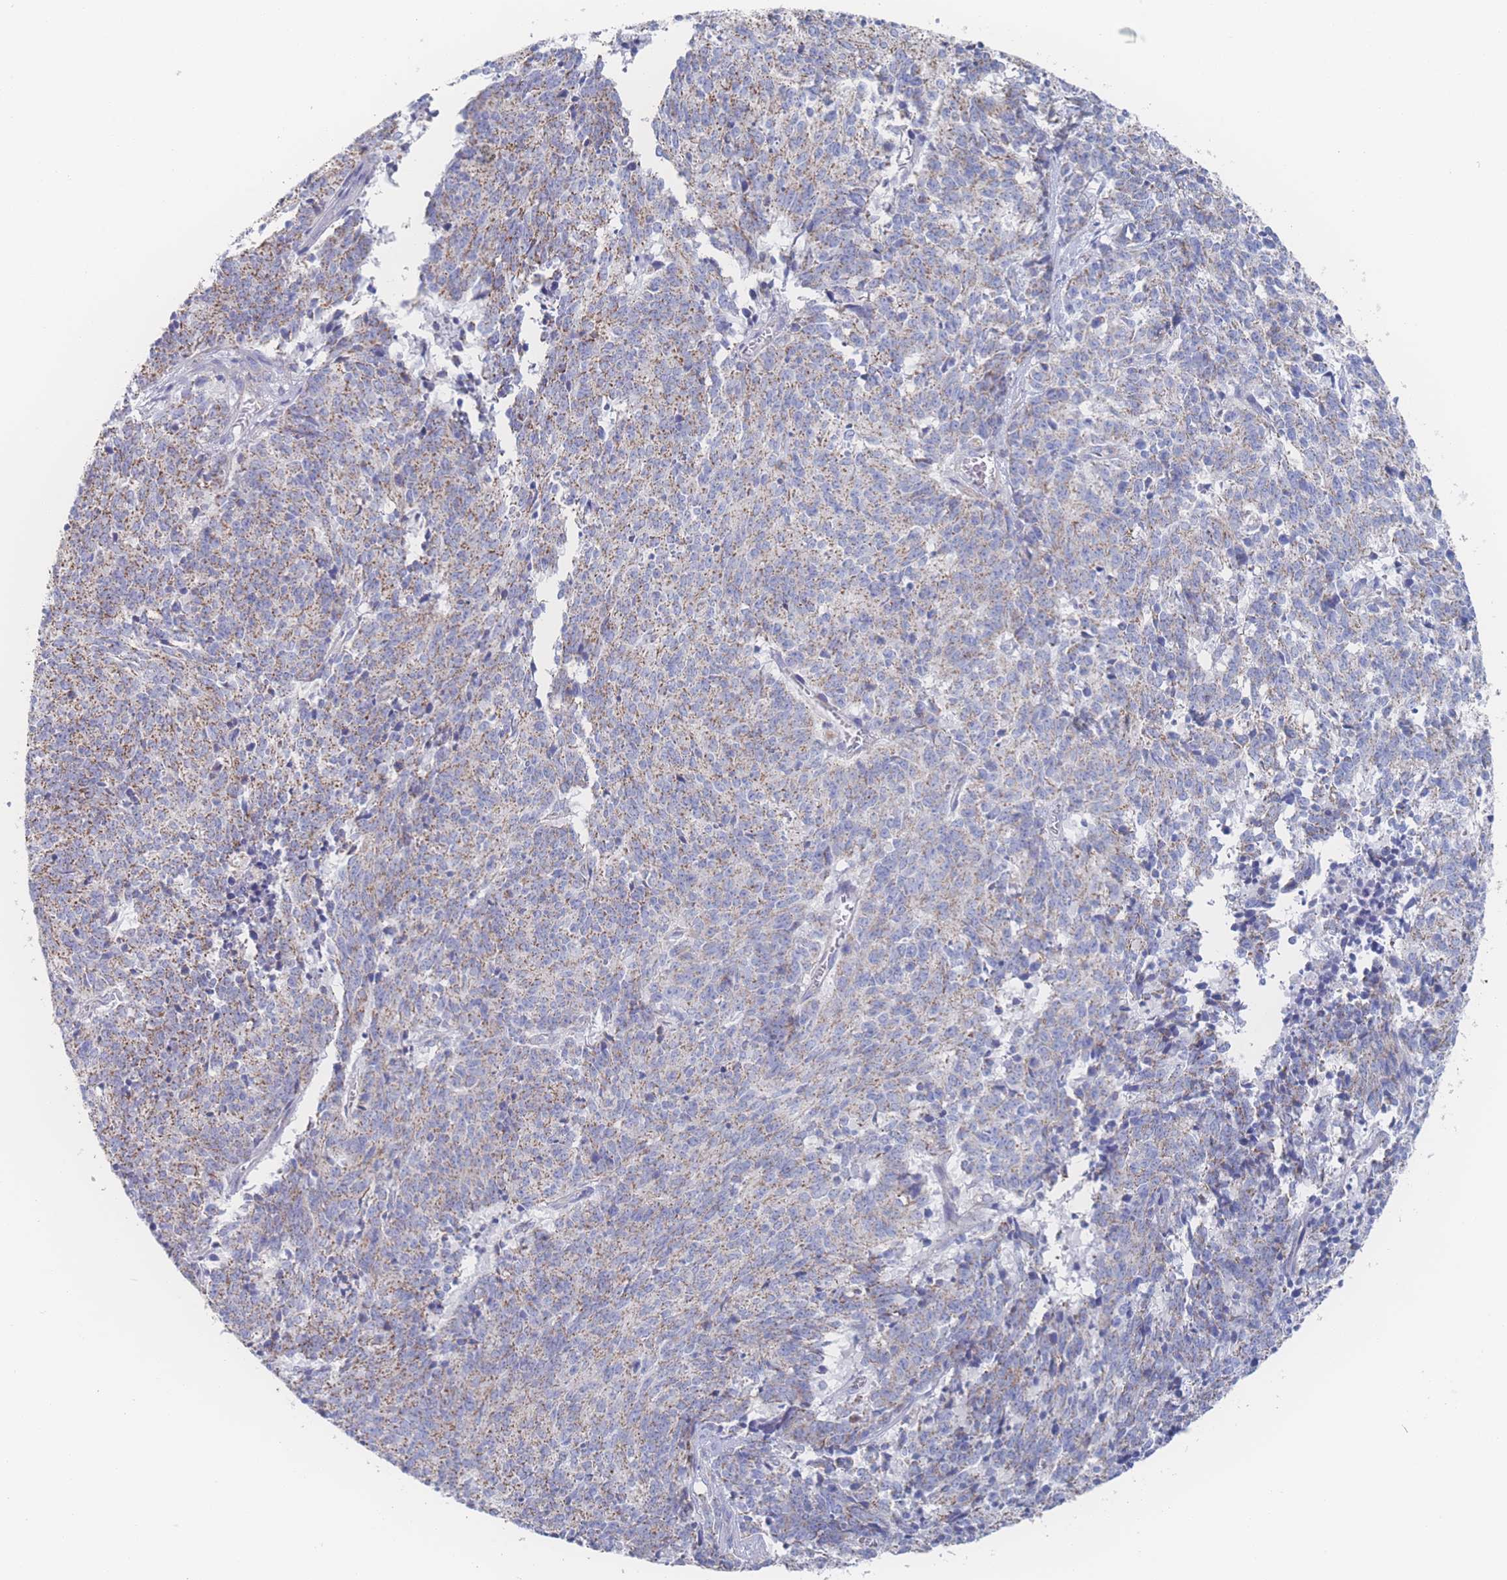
{"staining": {"intensity": "moderate", "quantity": "25%-75%", "location": "cytoplasmic/membranous"}, "tissue": "cervical cancer", "cell_type": "Tumor cells", "image_type": "cancer", "snomed": [{"axis": "morphology", "description": "Squamous cell carcinoma, NOS"}, {"axis": "topography", "description": "Cervix"}], "caption": "A brown stain highlights moderate cytoplasmic/membranous staining of a protein in cervical cancer (squamous cell carcinoma) tumor cells. Using DAB (brown) and hematoxylin (blue) stains, captured at high magnification using brightfield microscopy.", "gene": "SNPH", "patient": {"sex": "female", "age": 29}}